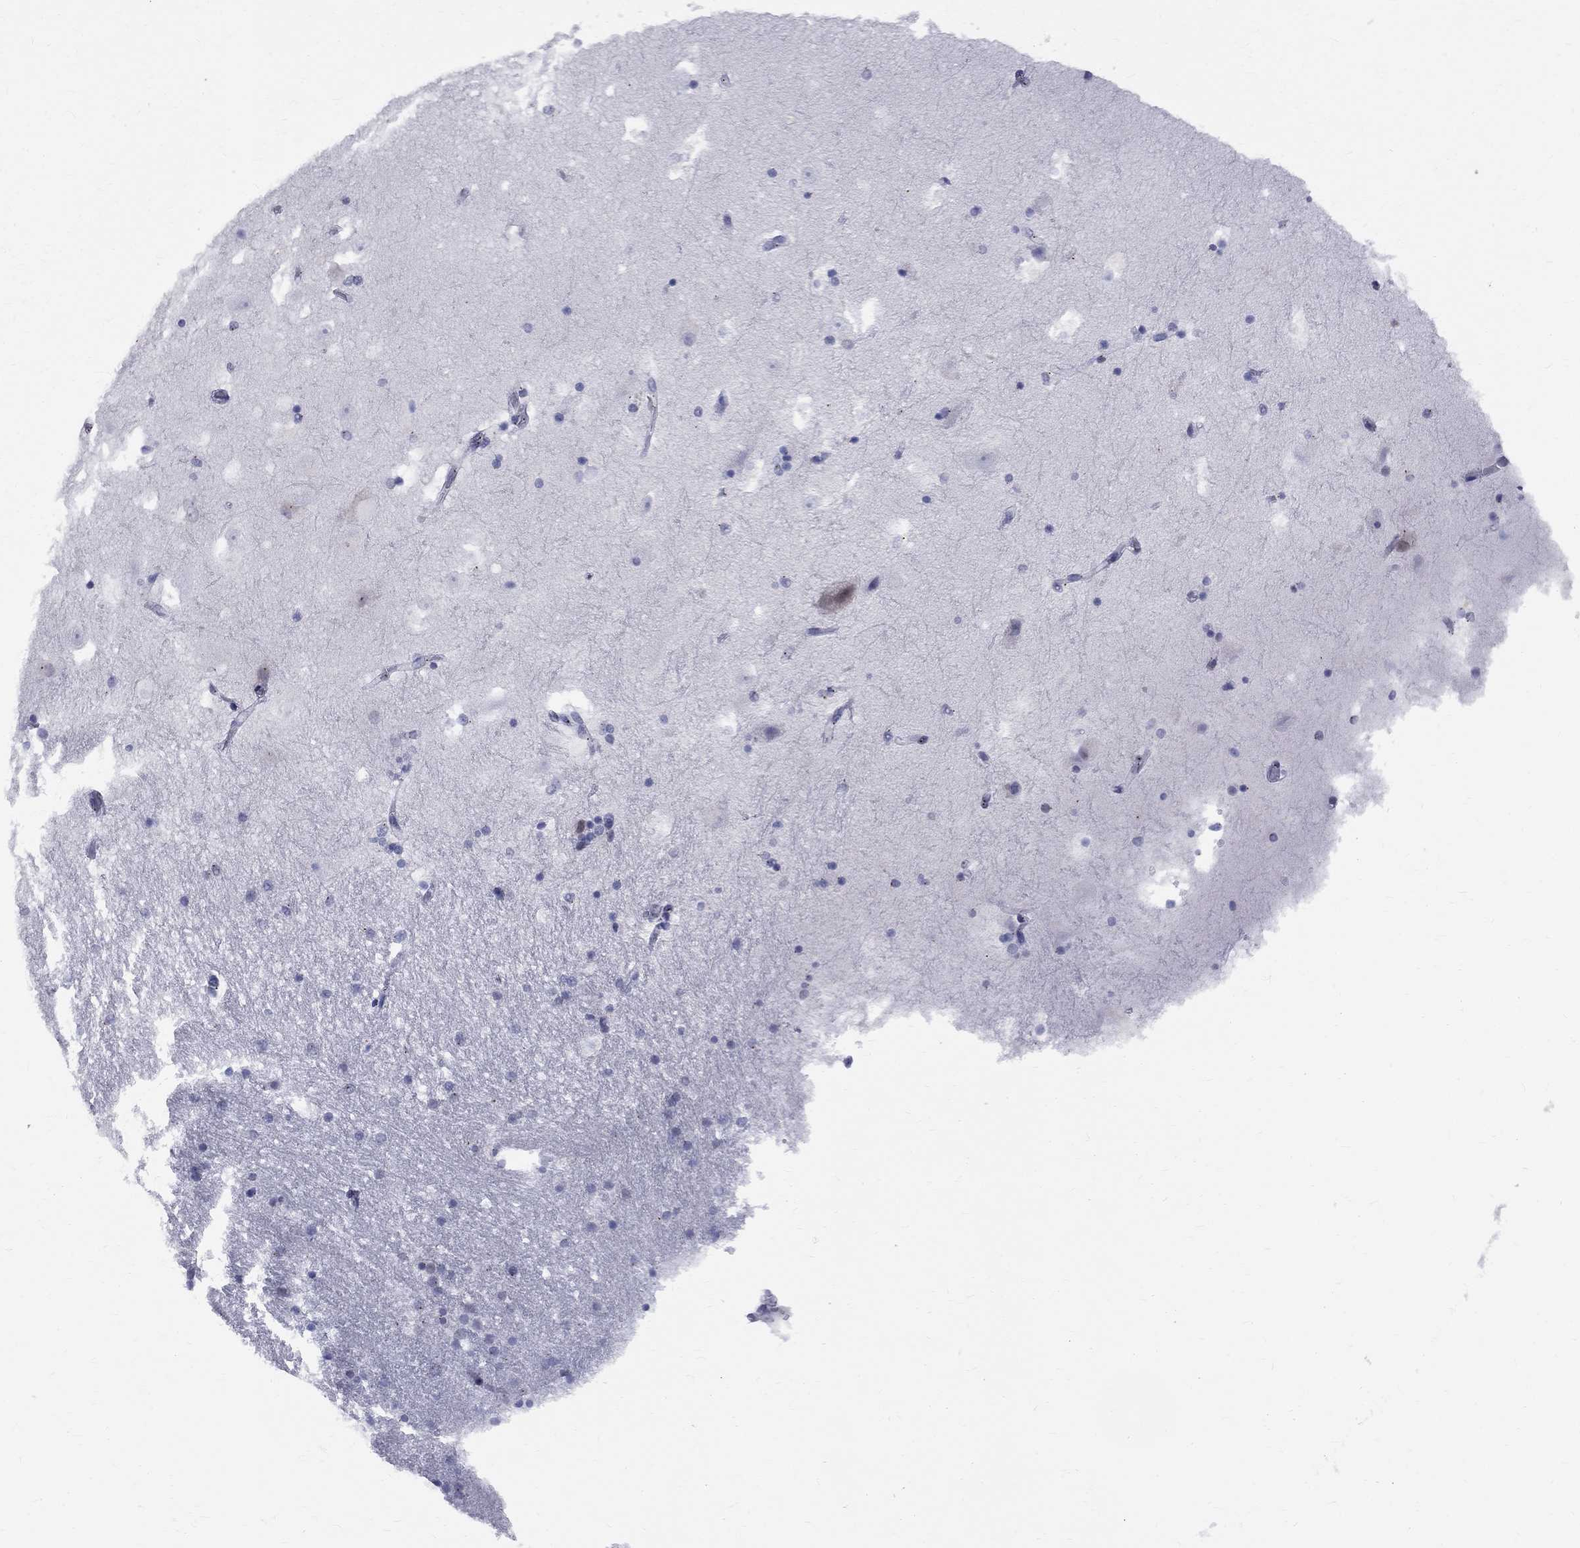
{"staining": {"intensity": "negative", "quantity": "none", "location": "none"}, "tissue": "hippocampus", "cell_type": "Glial cells", "image_type": "normal", "snomed": [{"axis": "morphology", "description": "Normal tissue, NOS"}, {"axis": "topography", "description": "Hippocampus"}], "caption": "Normal hippocampus was stained to show a protein in brown. There is no significant expression in glial cells.", "gene": "CEP43", "patient": {"sex": "male", "age": 51}}